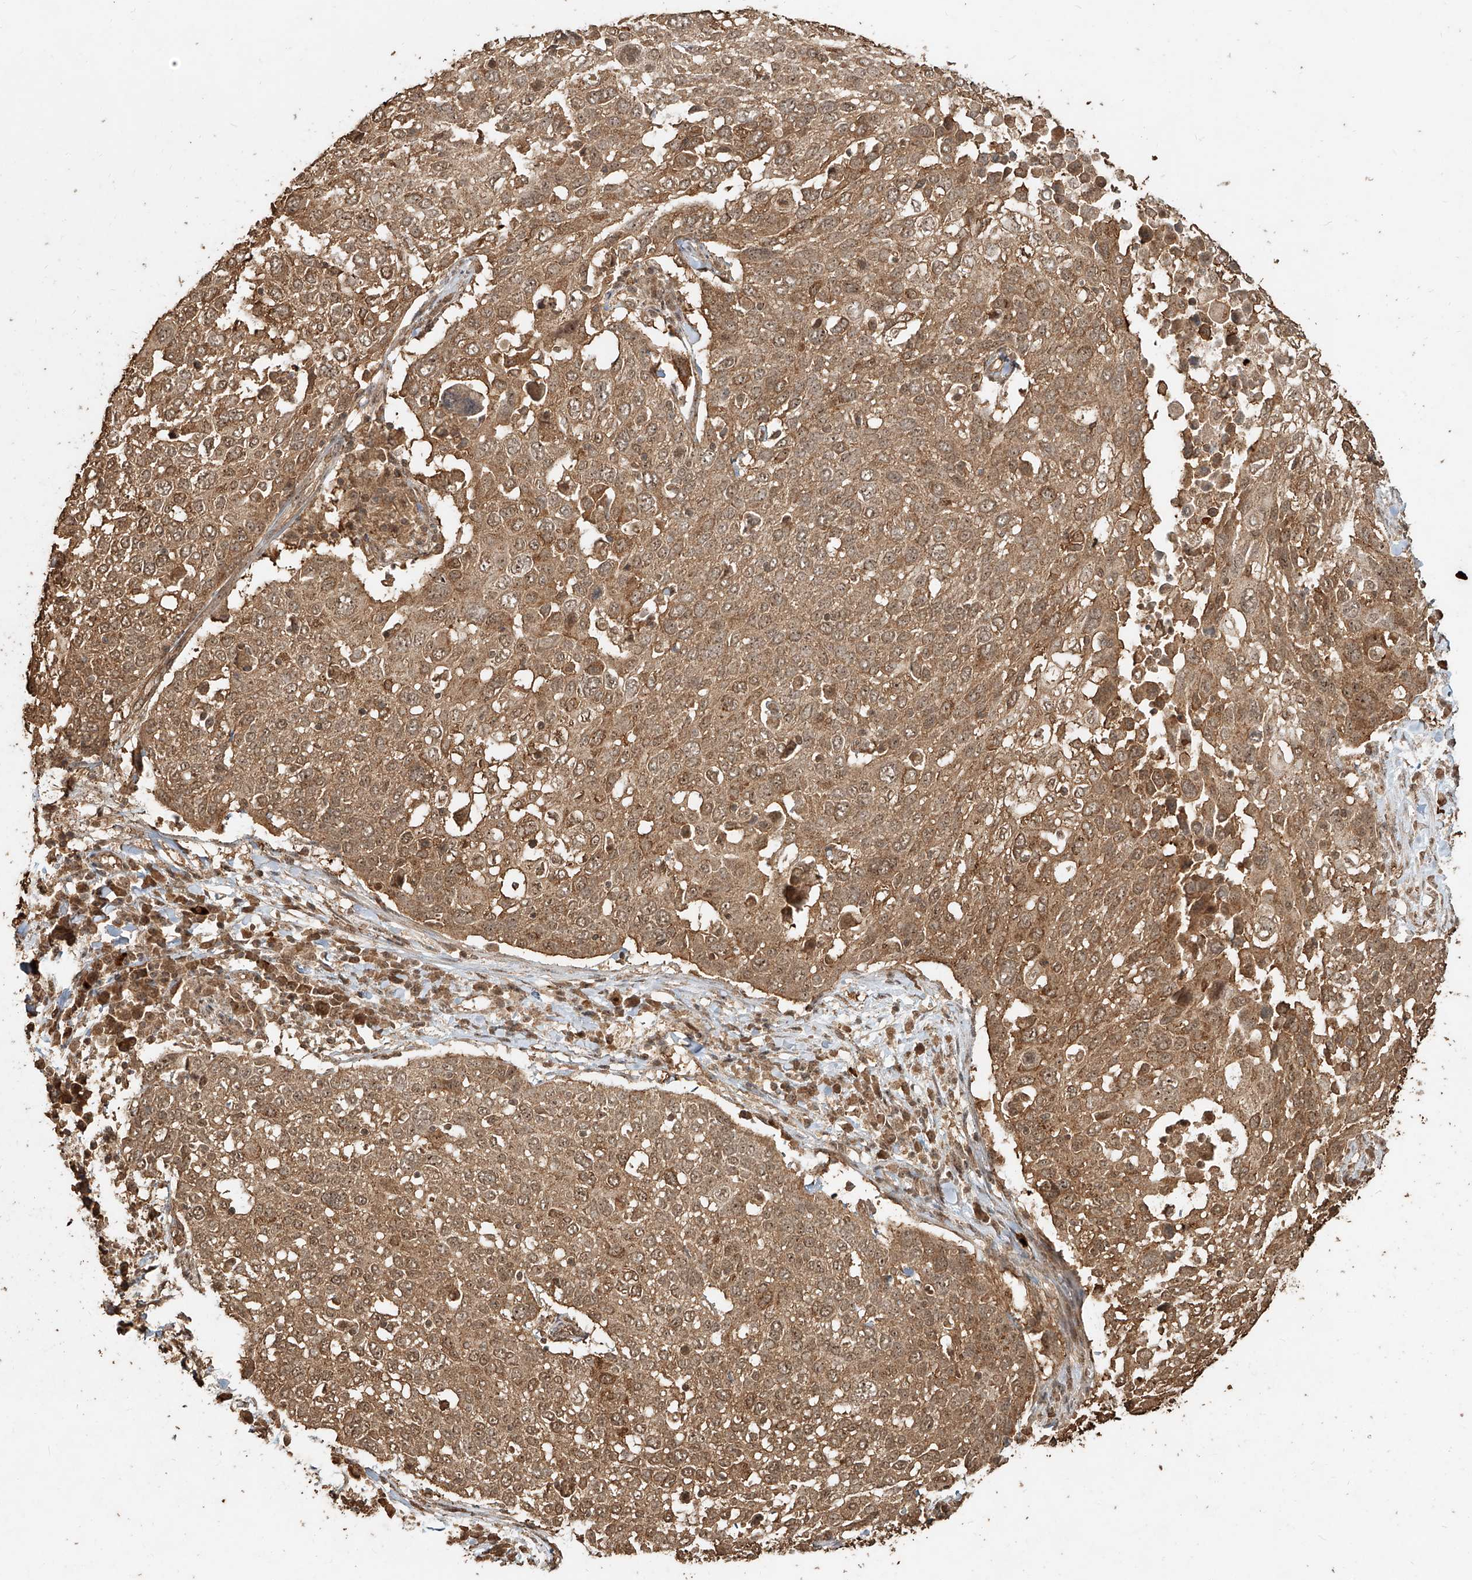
{"staining": {"intensity": "moderate", "quantity": ">75%", "location": "cytoplasmic/membranous,nuclear"}, "tissue": "lung cancer", "cell_type": "Tumor cells", "image_type": "cancer", "snomed": [{"axis": "morphology", "description": "Squamous cell carcinoma, NOS"}, {"axis": "topography", "description": "Lung"}], "caption": "Tumor cells reveal medium levels of moderate cytoplasmic/membranous and nuclear expression in about >75% of cells in lung cancer.", "gene": "ZNF660", "patient": {"sex": "male", "age": 65}}